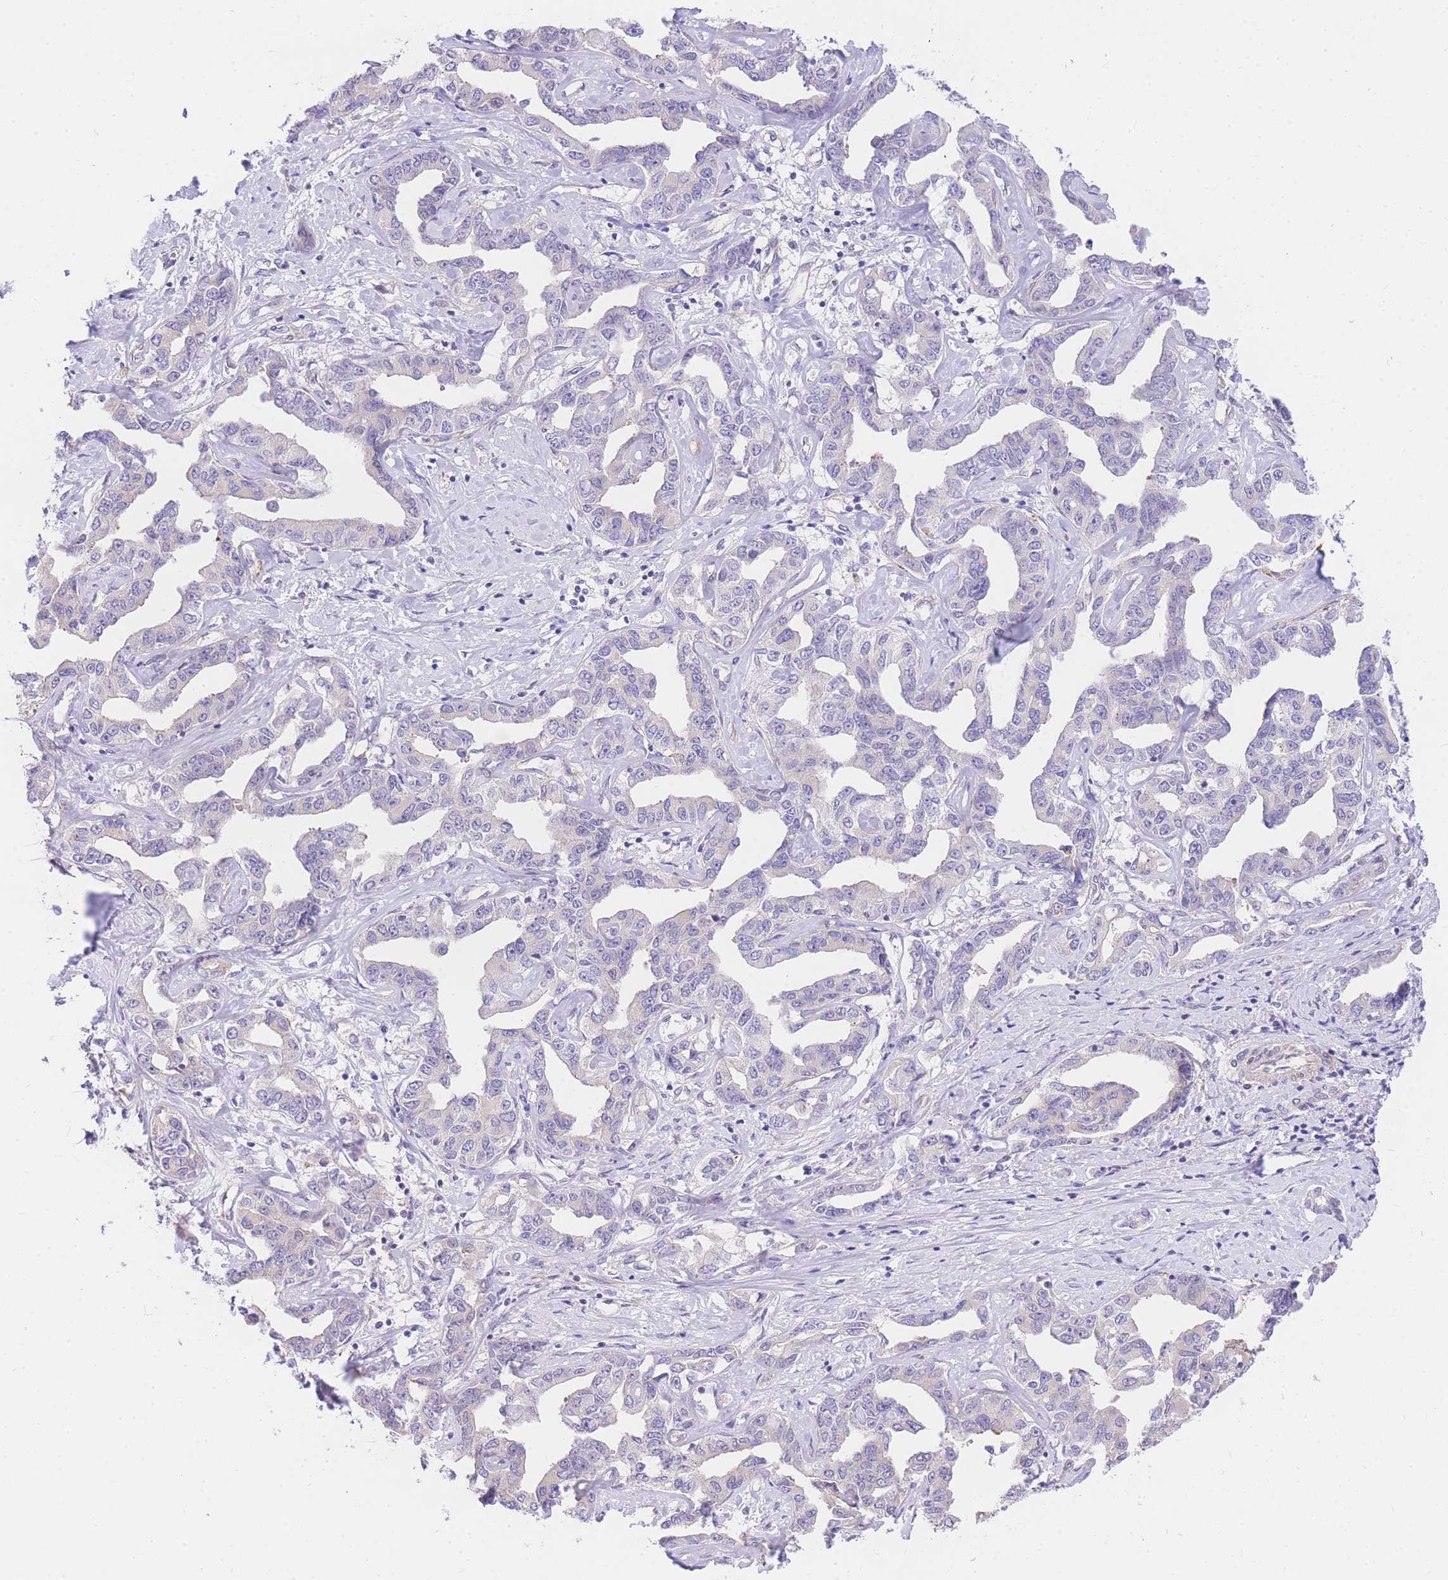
{"staining": {"intensity": "negative", "quantity": "none", "location": "none"}, "tissue": "liver cancer", "cell_type": "Tumor cells", "image_type": "cancer", "snomed": [{"axis": "morphology", "description": "Cholangiocarcinoma"}, {"axis": "topography", "description": "Liver"}], "caption": "This is an immunohistochemistry image of cholangiocarcinoma (liver). There is no staining in tumor cells.", "gene": "S100PBP", "patient": {"sex": "male", "age": 59}}